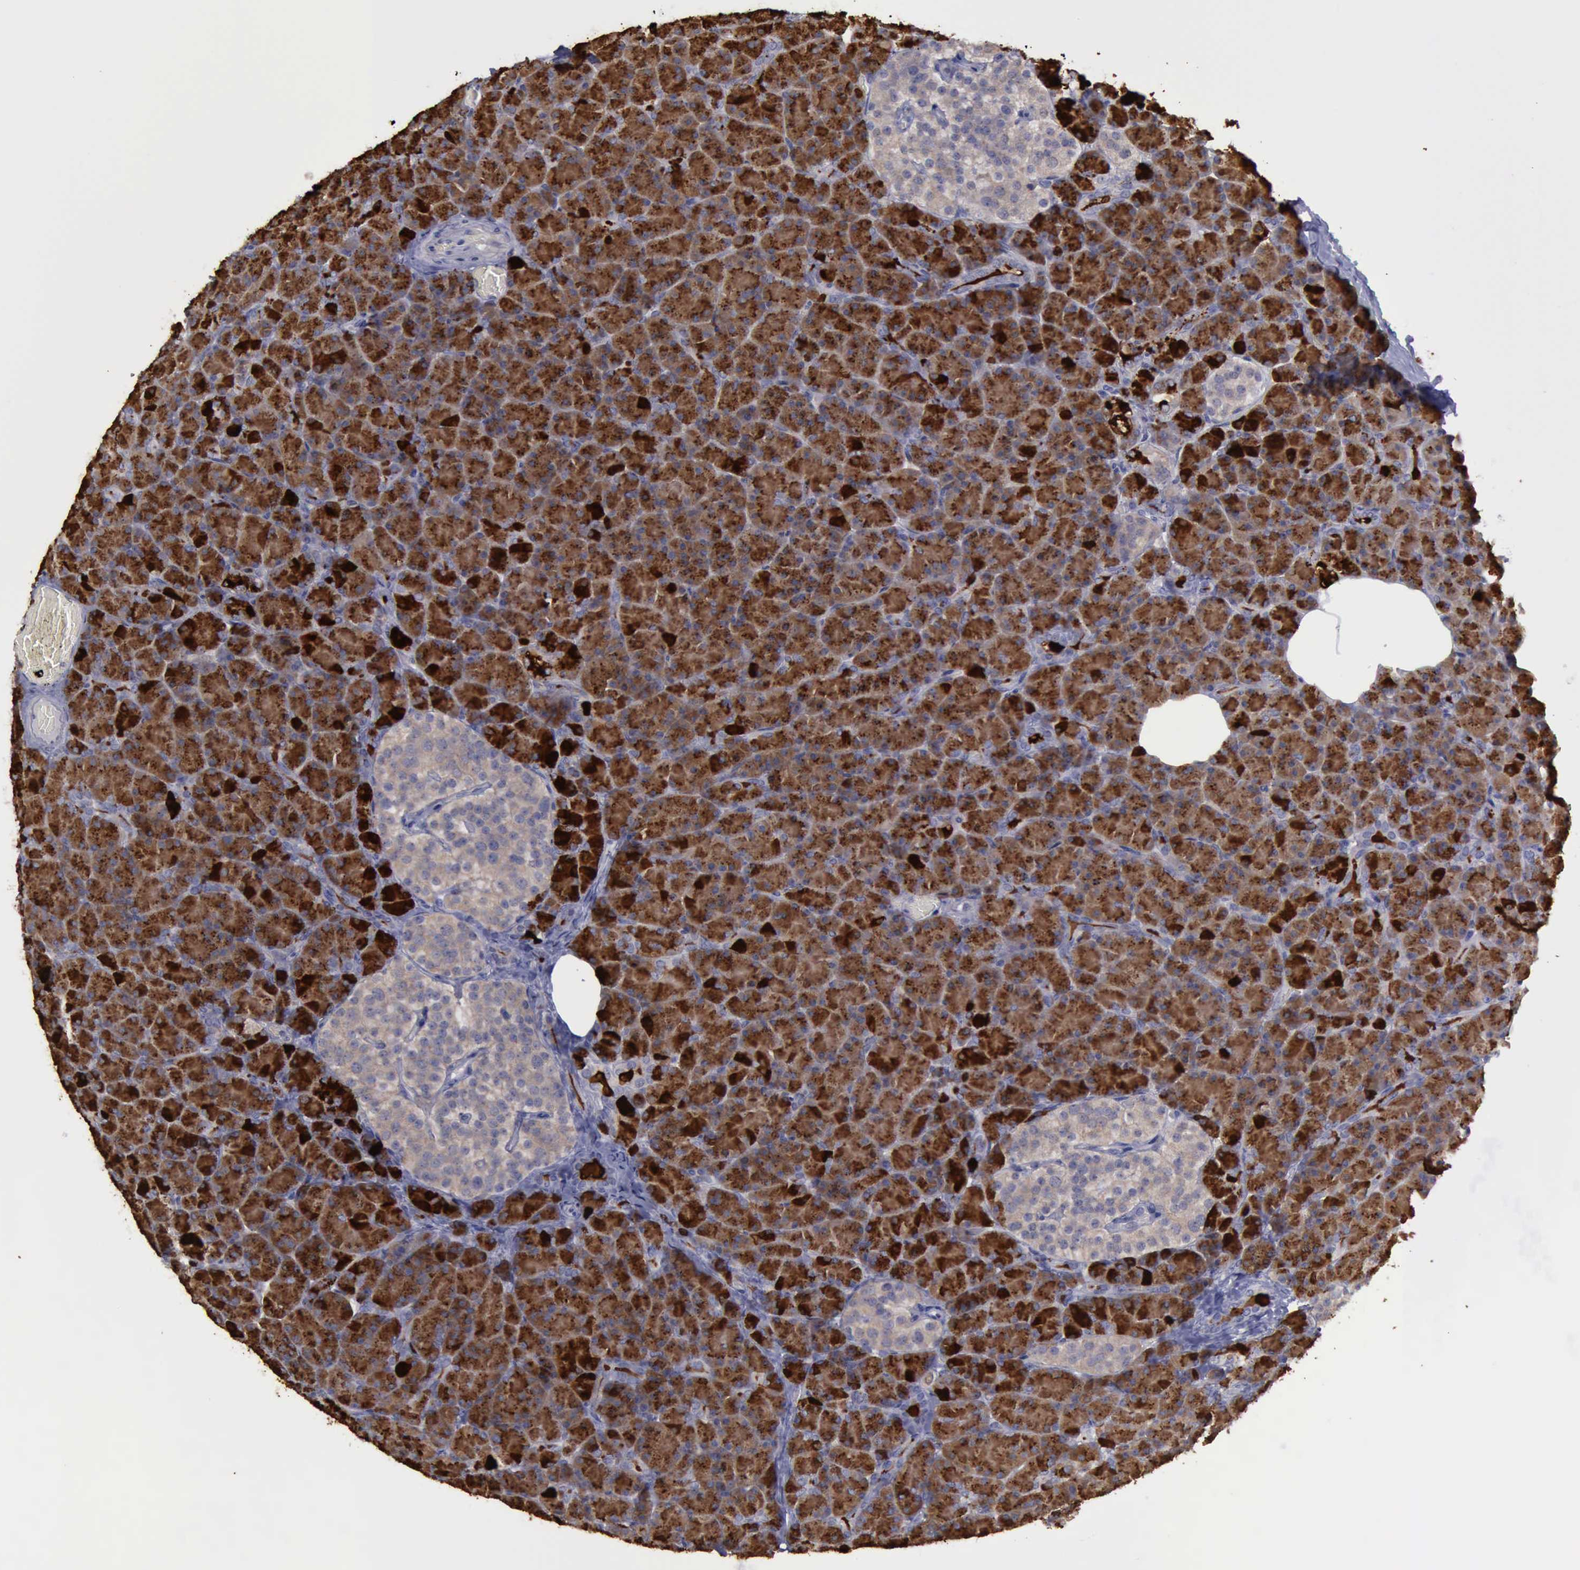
{"staining": {"intensity": "strong", "quantity": ">75%", "location": "cytoplasmic/membranous"}, "tissue": "pancreas", "cell_type": "Exocrine glandular cells", "image_type": "normal", "snomed": [{"axis": "morphology", "description": "Normal tissue, NOS"}, {"axis": "topography", "description": "Pancreas"}], "caption": "IHC of benign pancreas demonstrates high levels of strong cytoplasmic/membranous expression in approximately >75% of exocrine glandular cells. (brown staining indicates protein expression, while blue staining denotes nuclei).", "gene": "PHKA1", "patient": {"sex": "female", "age": 43}}